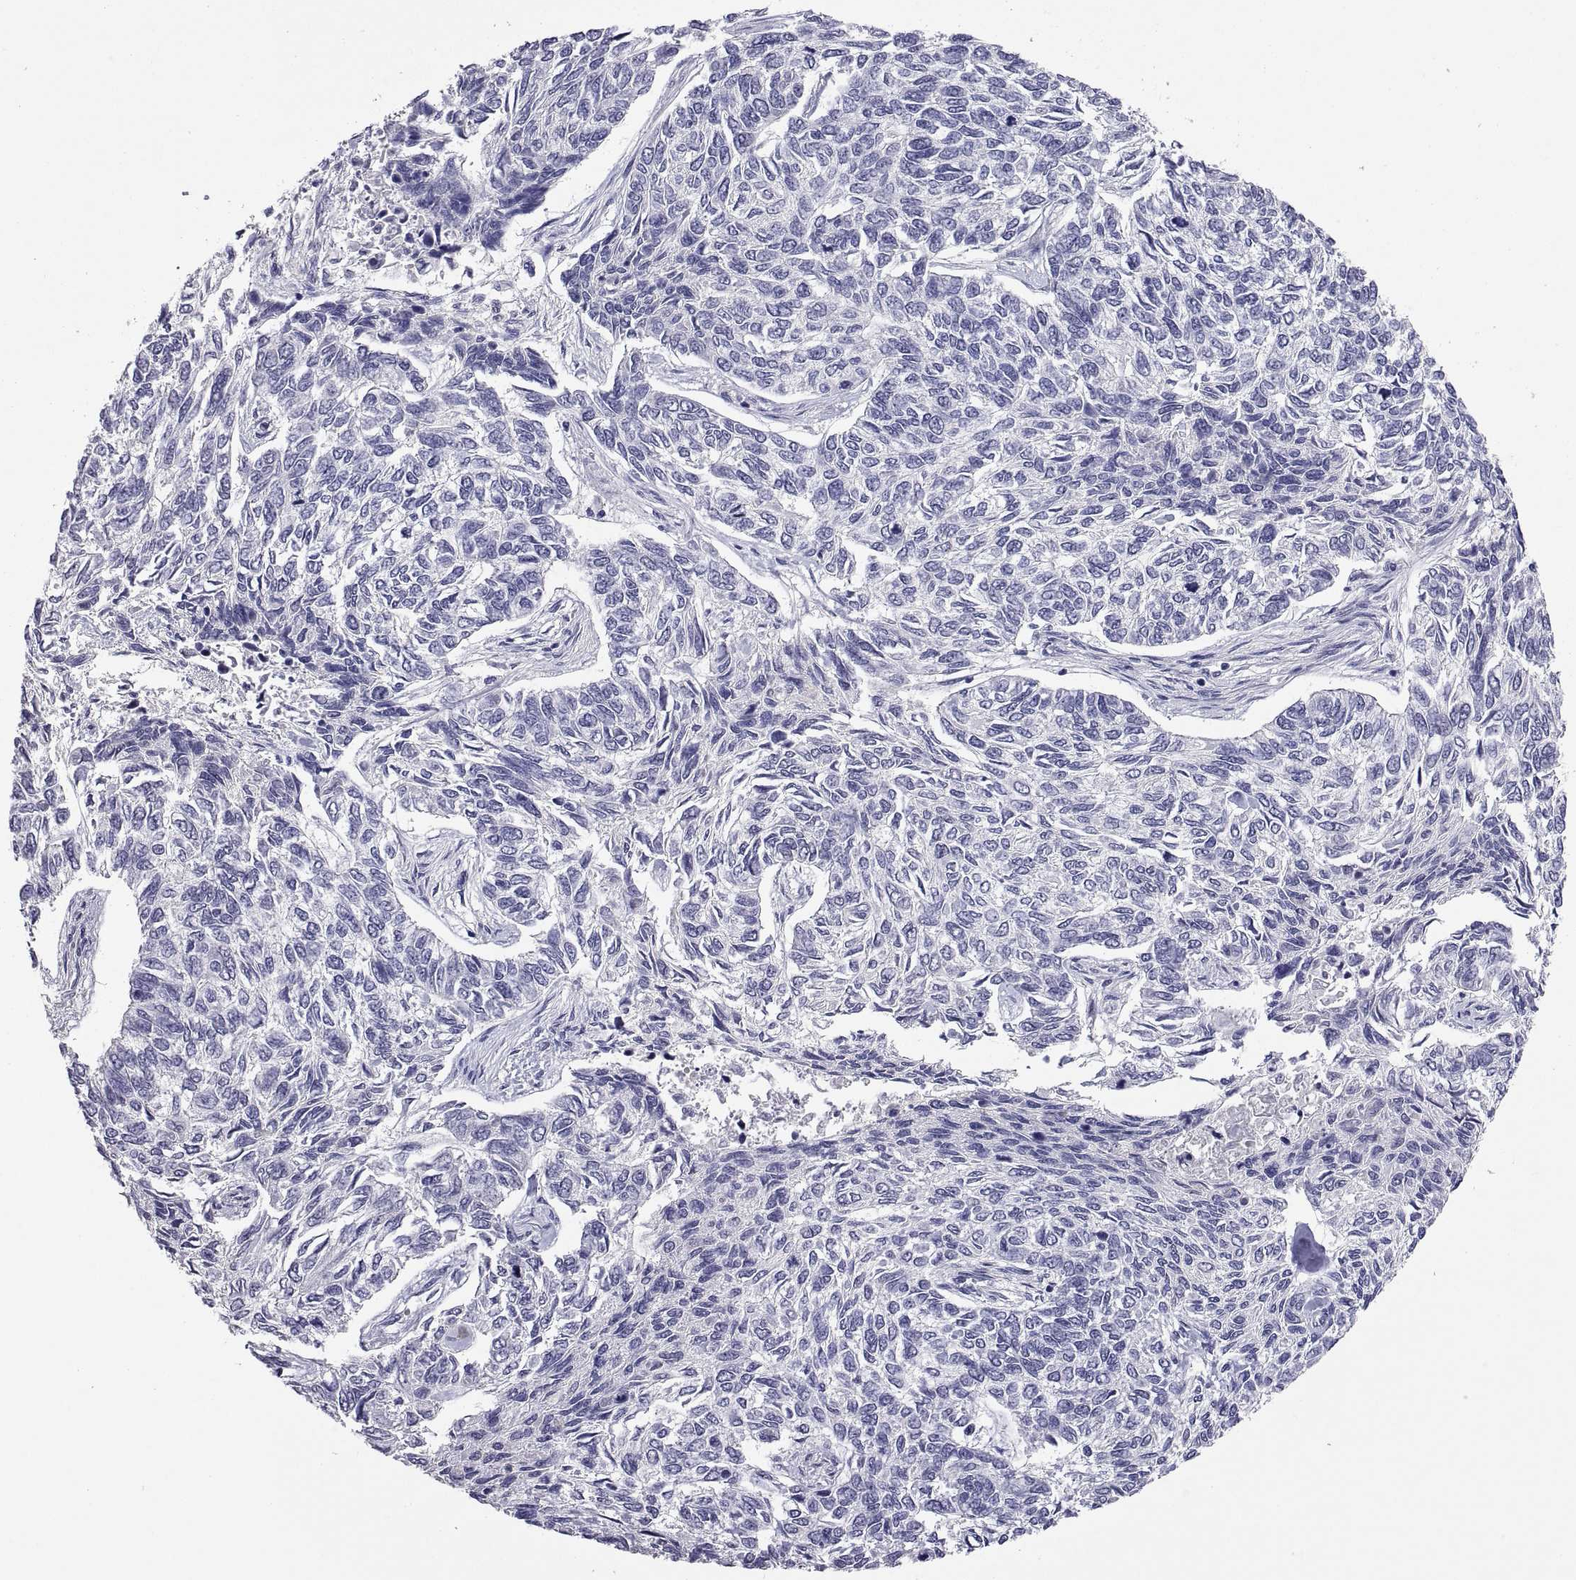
{"staining": {"intensity": "negative", "quantity": "none", "location": "none"}, "tissue": "skin cancer", "cell_type": "Tumor cells", "image_type": "cancer", "snomed": [{"axis": "morphology", "description": "Basal cell carcinoma"}, {"axis": "topography", "description": "Skin"}], "caption": "Immunohistochemical staining of skin cancer (basal cell carcinoma) exhibits no significant expression in tumor cells. The staining is performed using DAB brown chromogen with nuclei counter-stained in using hematoxylin.", "gene": "MS4A1", "patient": {"sex": "female", "age": 65}}